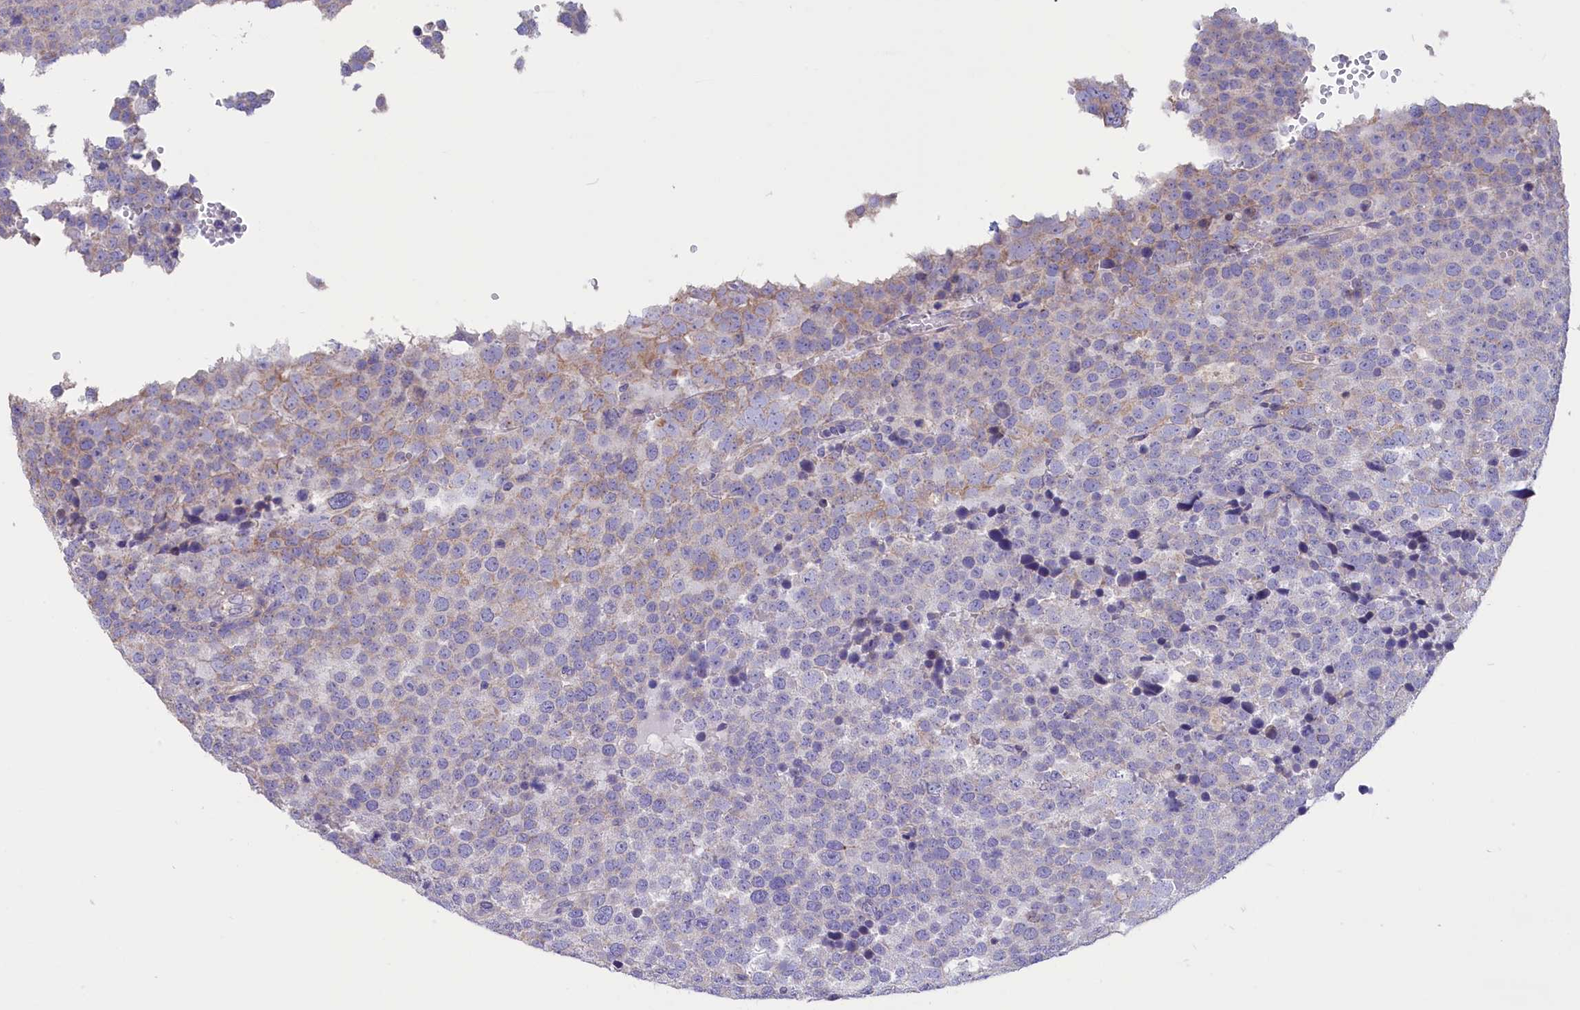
{"staining": {"intensity": "weak", "quantity": "<25%", "location": "cytoplasmic/membranous"}, "tissue": "testis cancer", "cell_type": "Tumor cells", "image_type": "cancer", "snomed": [{"axis": "morphology", "description": "Seminoma, NOS"}, {"axis": "topography", "description": "Testis"}], "caption": "Immunohistochemistry (IHC) of testis cancer (seminoma) exhibits no staining in tumor cells.", "gene": "CYP2U1", "patient": {"sex": "male", "age": 71}}